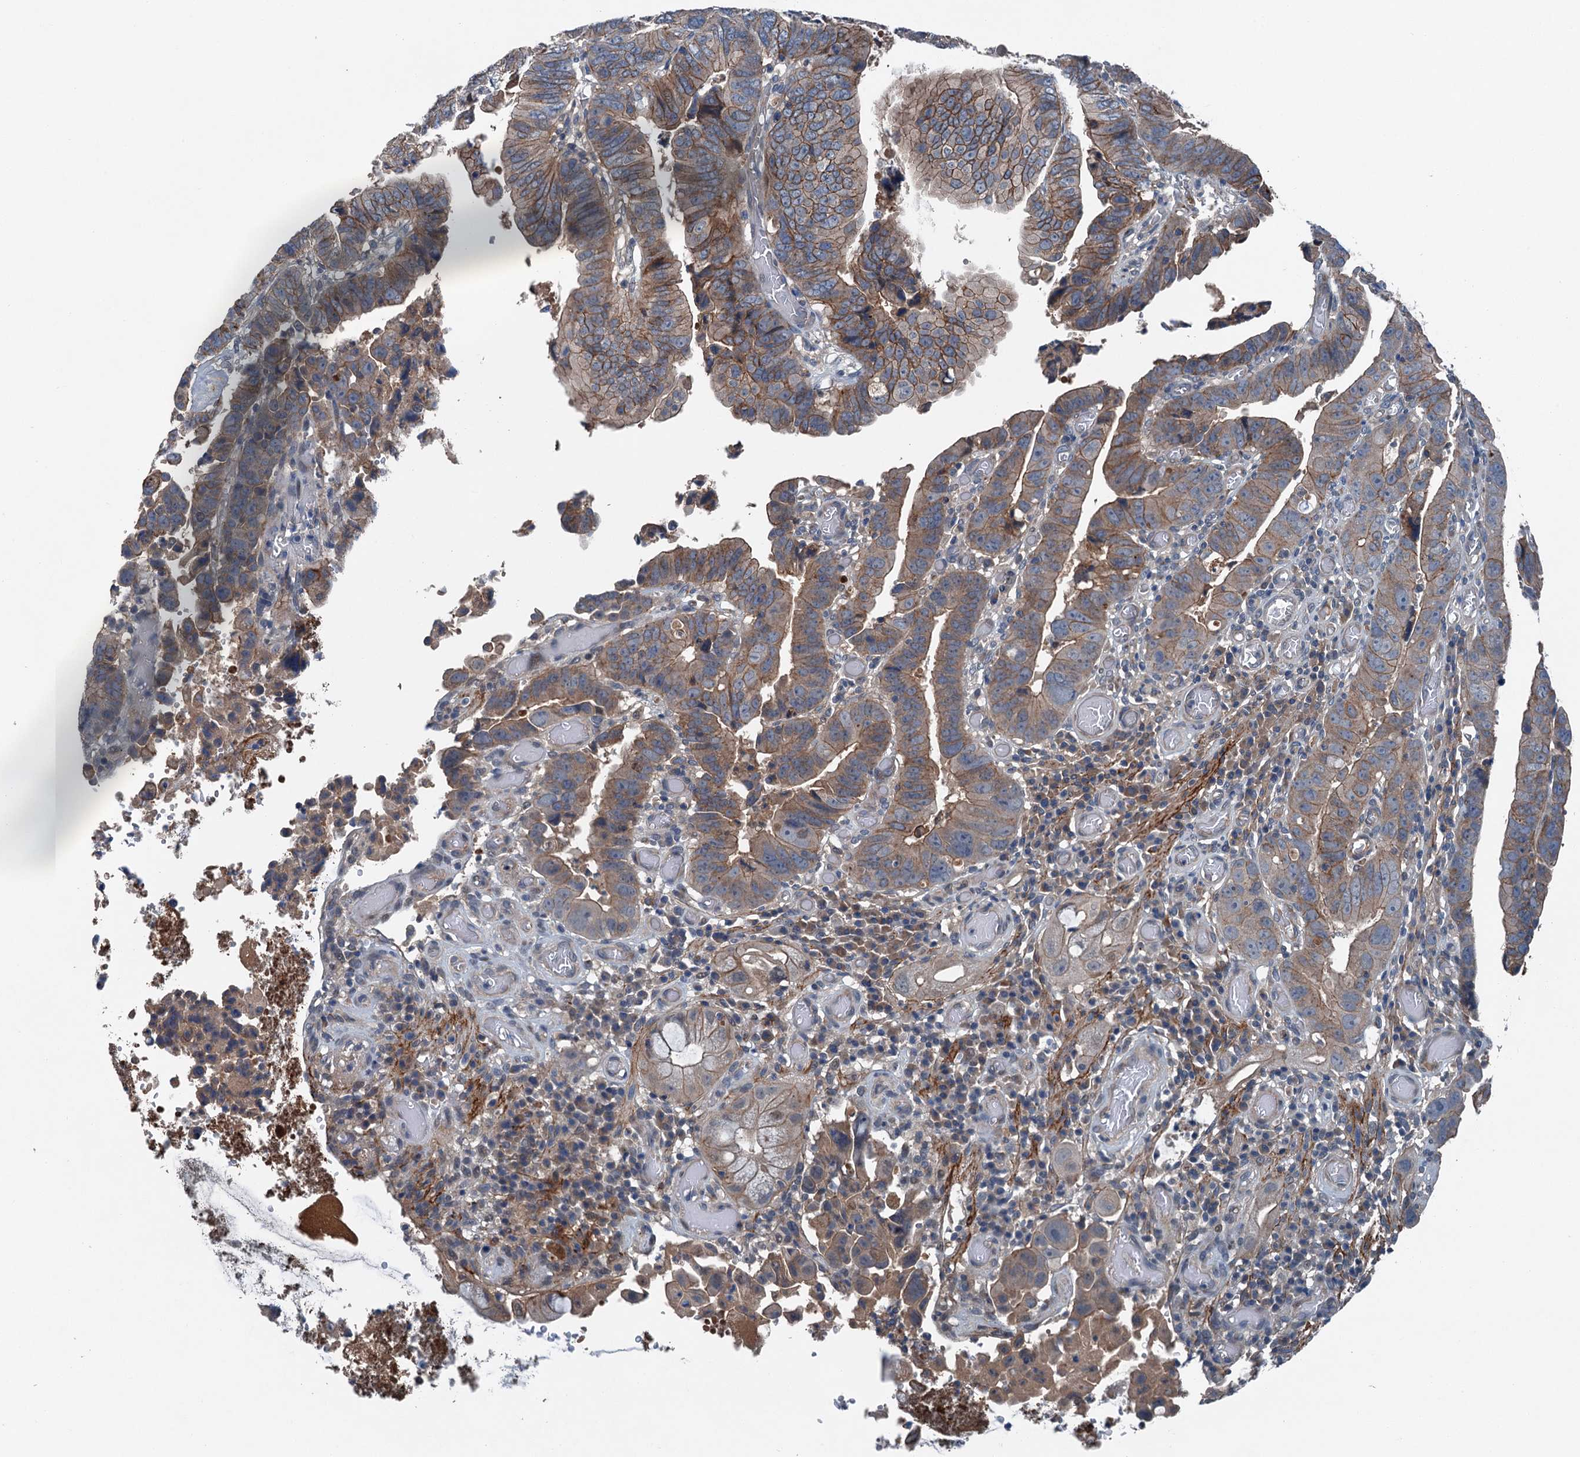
{"staining": {"intensity": "moderate", "quantity": ">75%", "location": "cytoplasmic/membranous"}, "tissue": "colorectal cancer", "cell_type": "Tumor cells", "image_type": "cancer", "snomed": [{"axis": "morphology", "description": "Normal tissue, NOS"}, {"axis": "morphology", "description": "Adenocarcinoma, NOS"}, {"axis": "topography", "description": "Rectum"}], "caption": "The photomicrograph exhibits staining of colorectal cancer, revealing moderate cytoplasmic/membranous protein staining (brown color) within tumor cells.", "gene": "SLC2A10", "patient": {"sex": "female", "age": 65}}